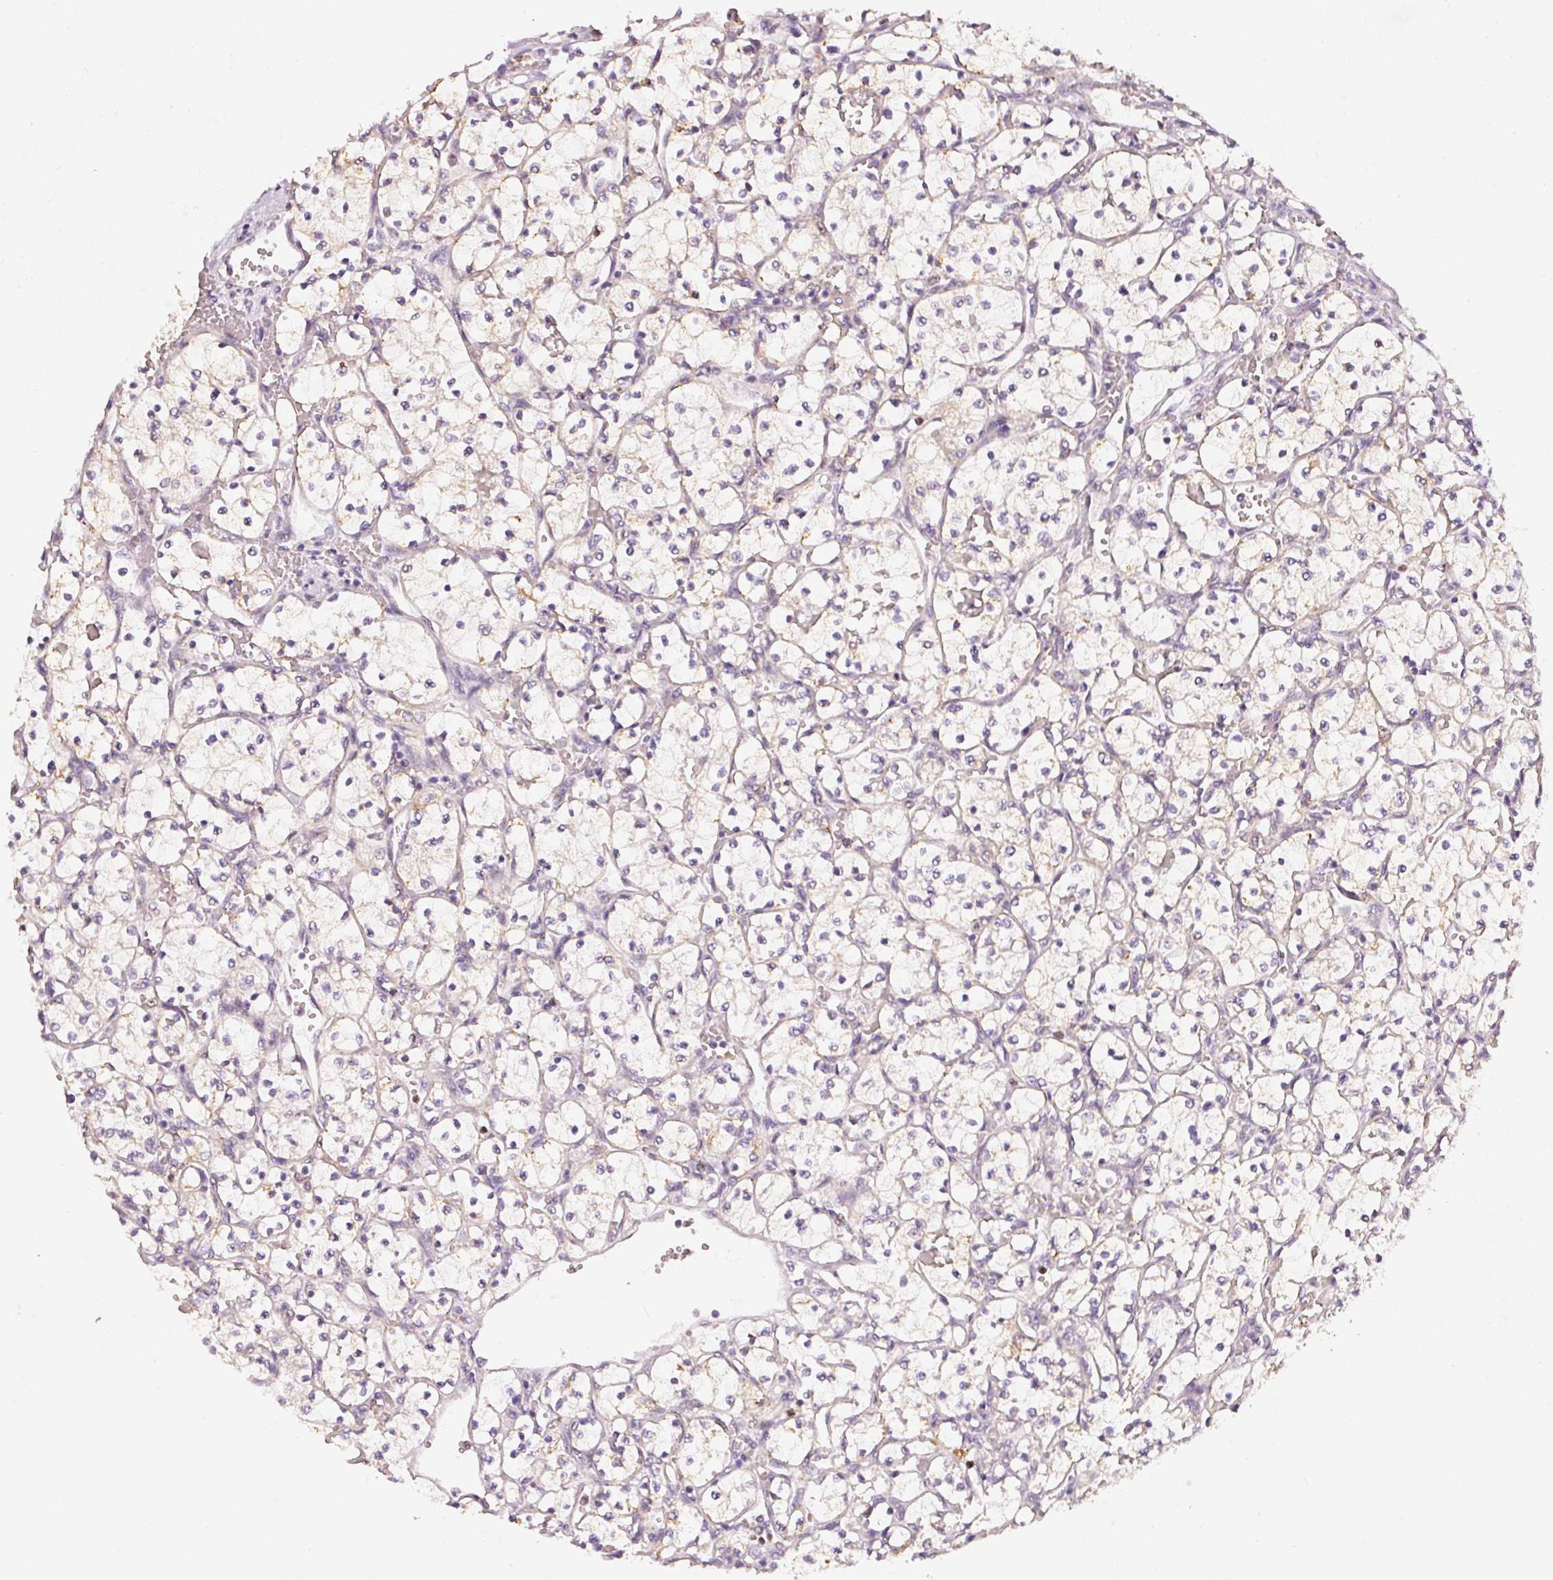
{"staining": {"intensity": "weak", "quantity": "25%-75%", "location": "cytoplasmic/membranous"}, "tissue": "renal cancer", "cell_type": "Tumor cells", "image_type": "cancer", "snomed": [{"axis": "morphology", "description": "Adenocarcinoma, NOS"}, {"axis": "topography", "description": "Kidney"}], "caption": "Immunohistochemistry histopathology image of human adenocarcinoma (renal) stained for a protein (brown), which exhibits low levels of weak cytoplasmic/membranous positivity in approximately 25%-75% of tumor cells.", "gene": "MTHFD1L", "patient": {"sex": "female", "age": 69}}